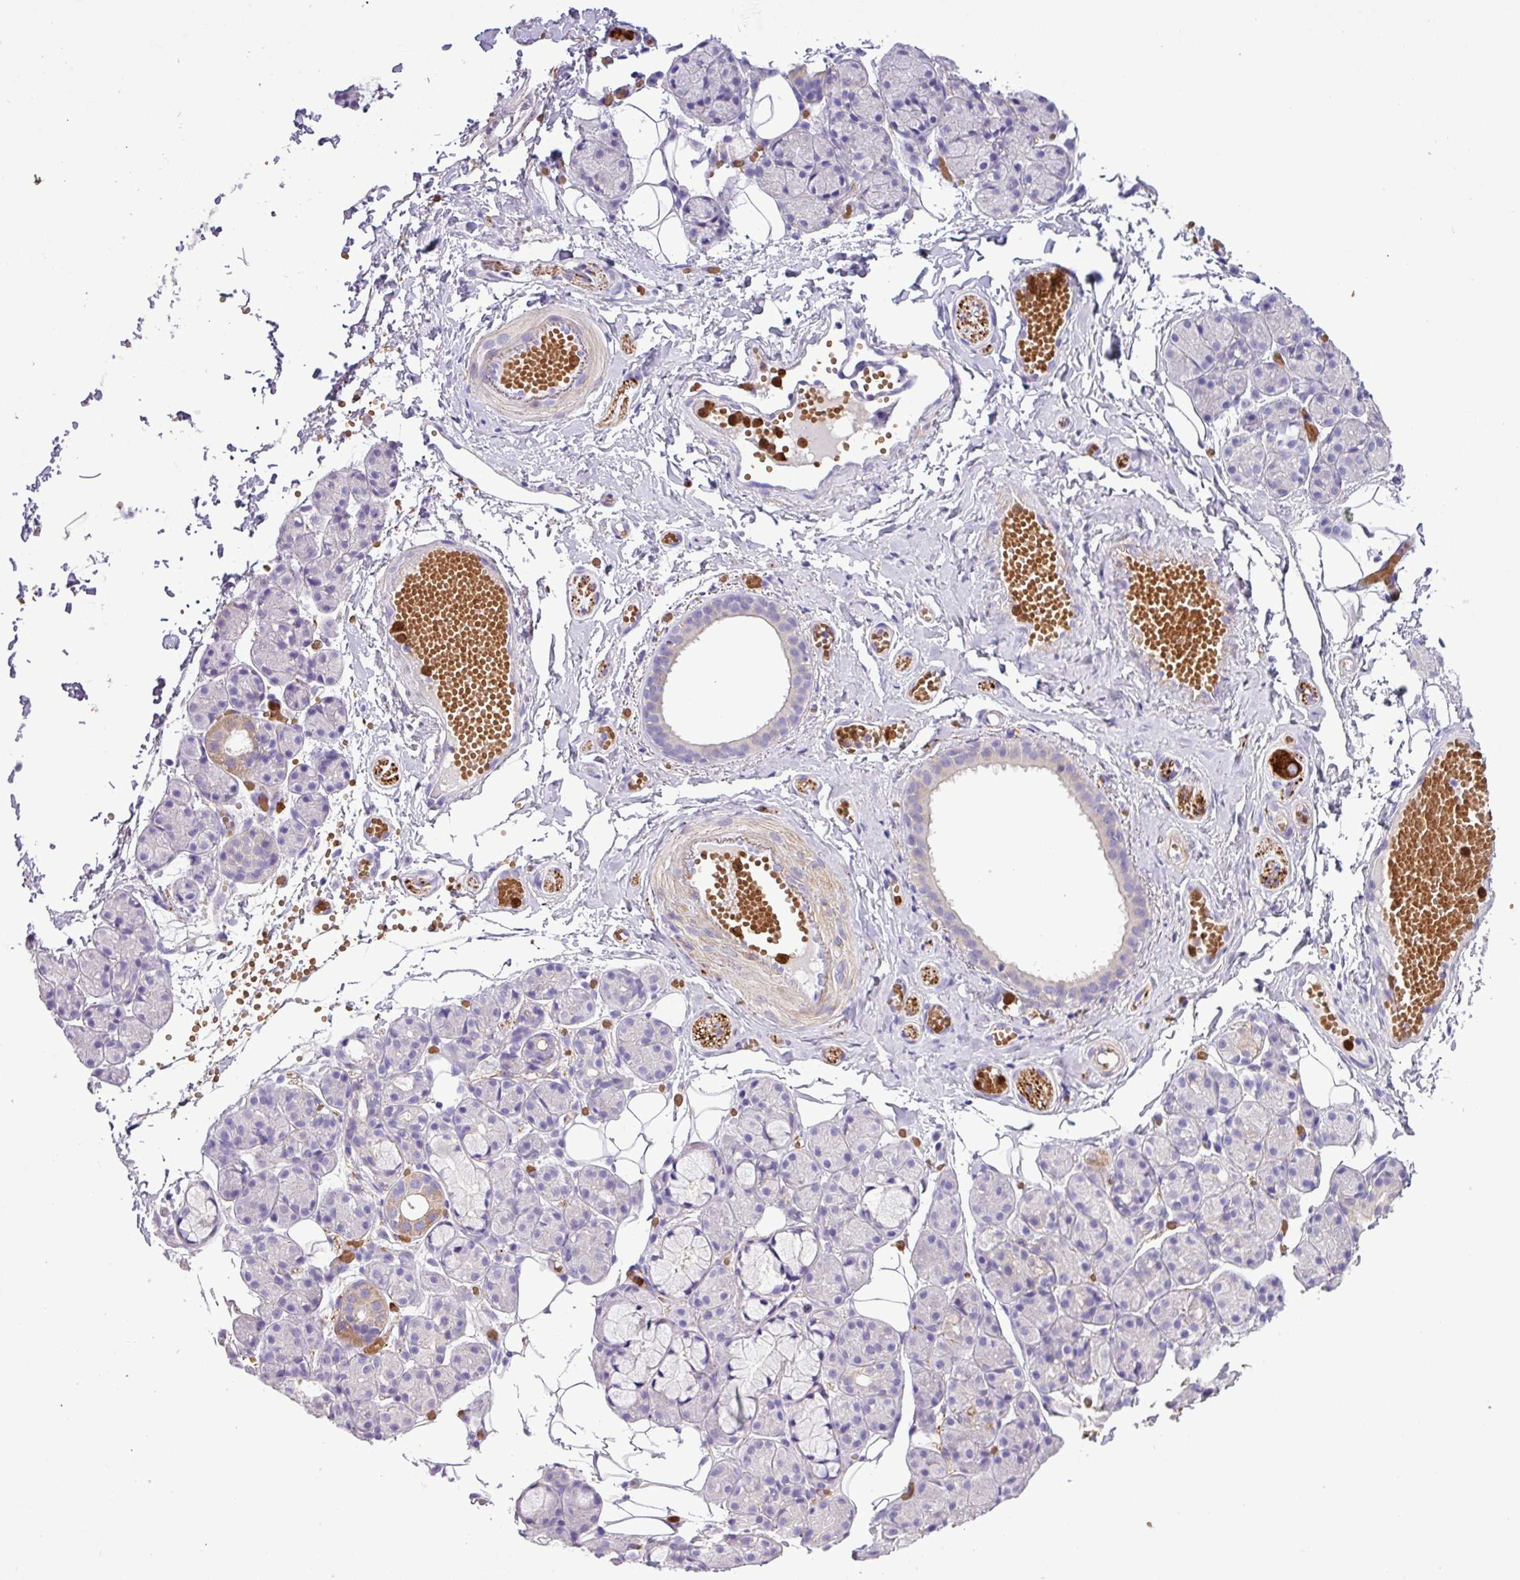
{"staining": {"intensity": "moderate", "quantity": "<25%", "location": "cytoplasmic/membranous"}, "tissue": "salivary gland", "cell_type": "Glandular cells", "image_type": "normal", "snomed": [{"axis": "morphology", "description": "Normal tissue, NOS"}, {"axis": "topography", "description": "Salivary gland"}], "caption": "Immunohistochemistry photomicrograph of unremarkable human salivary gland stained for a protein (brown), which shows low levels of moderate cytoplasmic/membranous staining in about <25% of glandular cells.", "gene": "MGAT4B", "patient": {"sex": "male", "age": 63}}